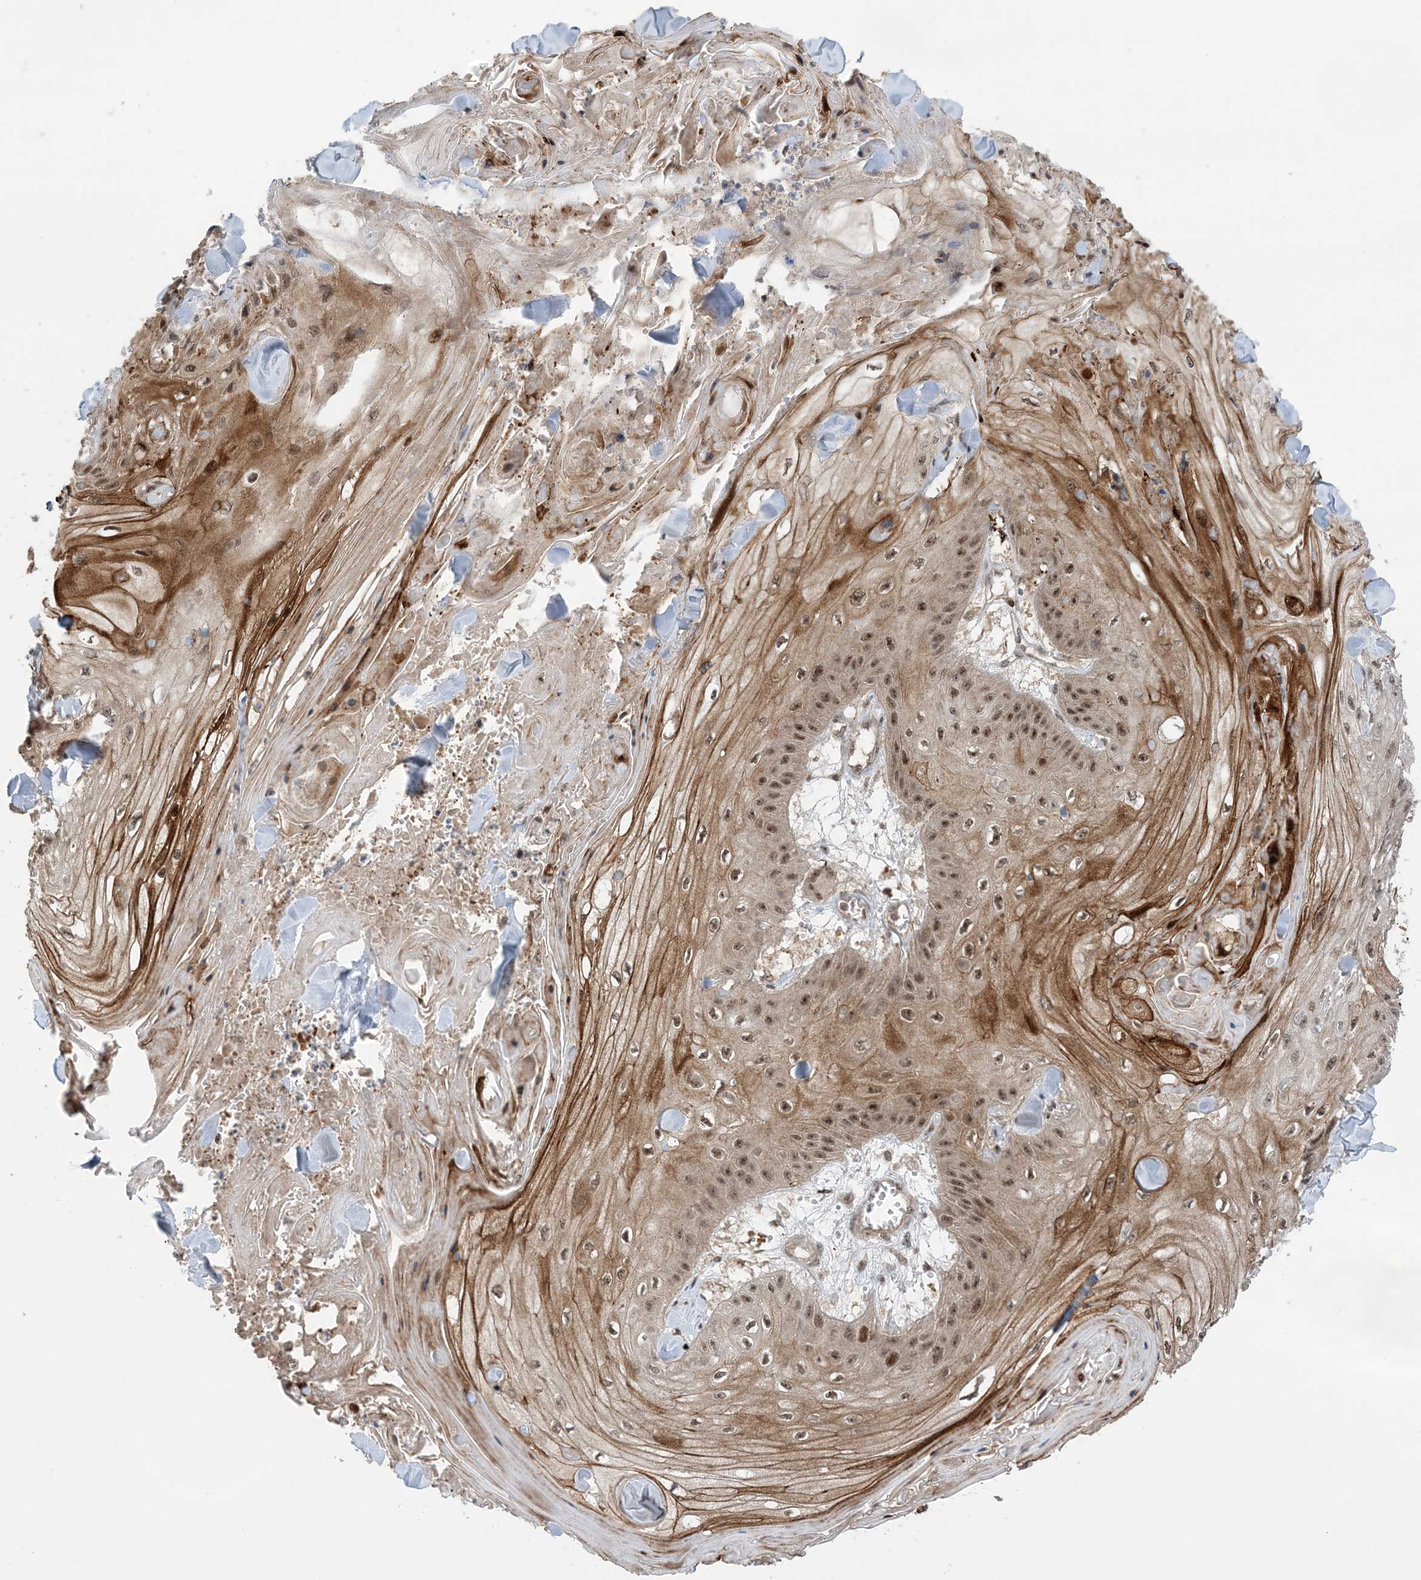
{"staining": {"intensity": "moderate", "quantity": ">75%", "location": "cytoplasmic/membranous,nuclear"}, "tissue": "skin cancer", "cell_type": "Tumor cells", "image_type": "cancer", "snomed": [{"axis": "morphology", "description": "Squamous cell carcinoma, NOS"}, {"axis": "topography", "description": "Skin"}], "caption": "Immunohistochemical staining of human squamous cell carcinoma (skin) reveals medium levels of moderate cytoplasmic/membranous and nuclear protein positivity in approximately >75% of tumor cells.", "gene": "ZNF710", "patient": {"sex": "male", "age": 74}}